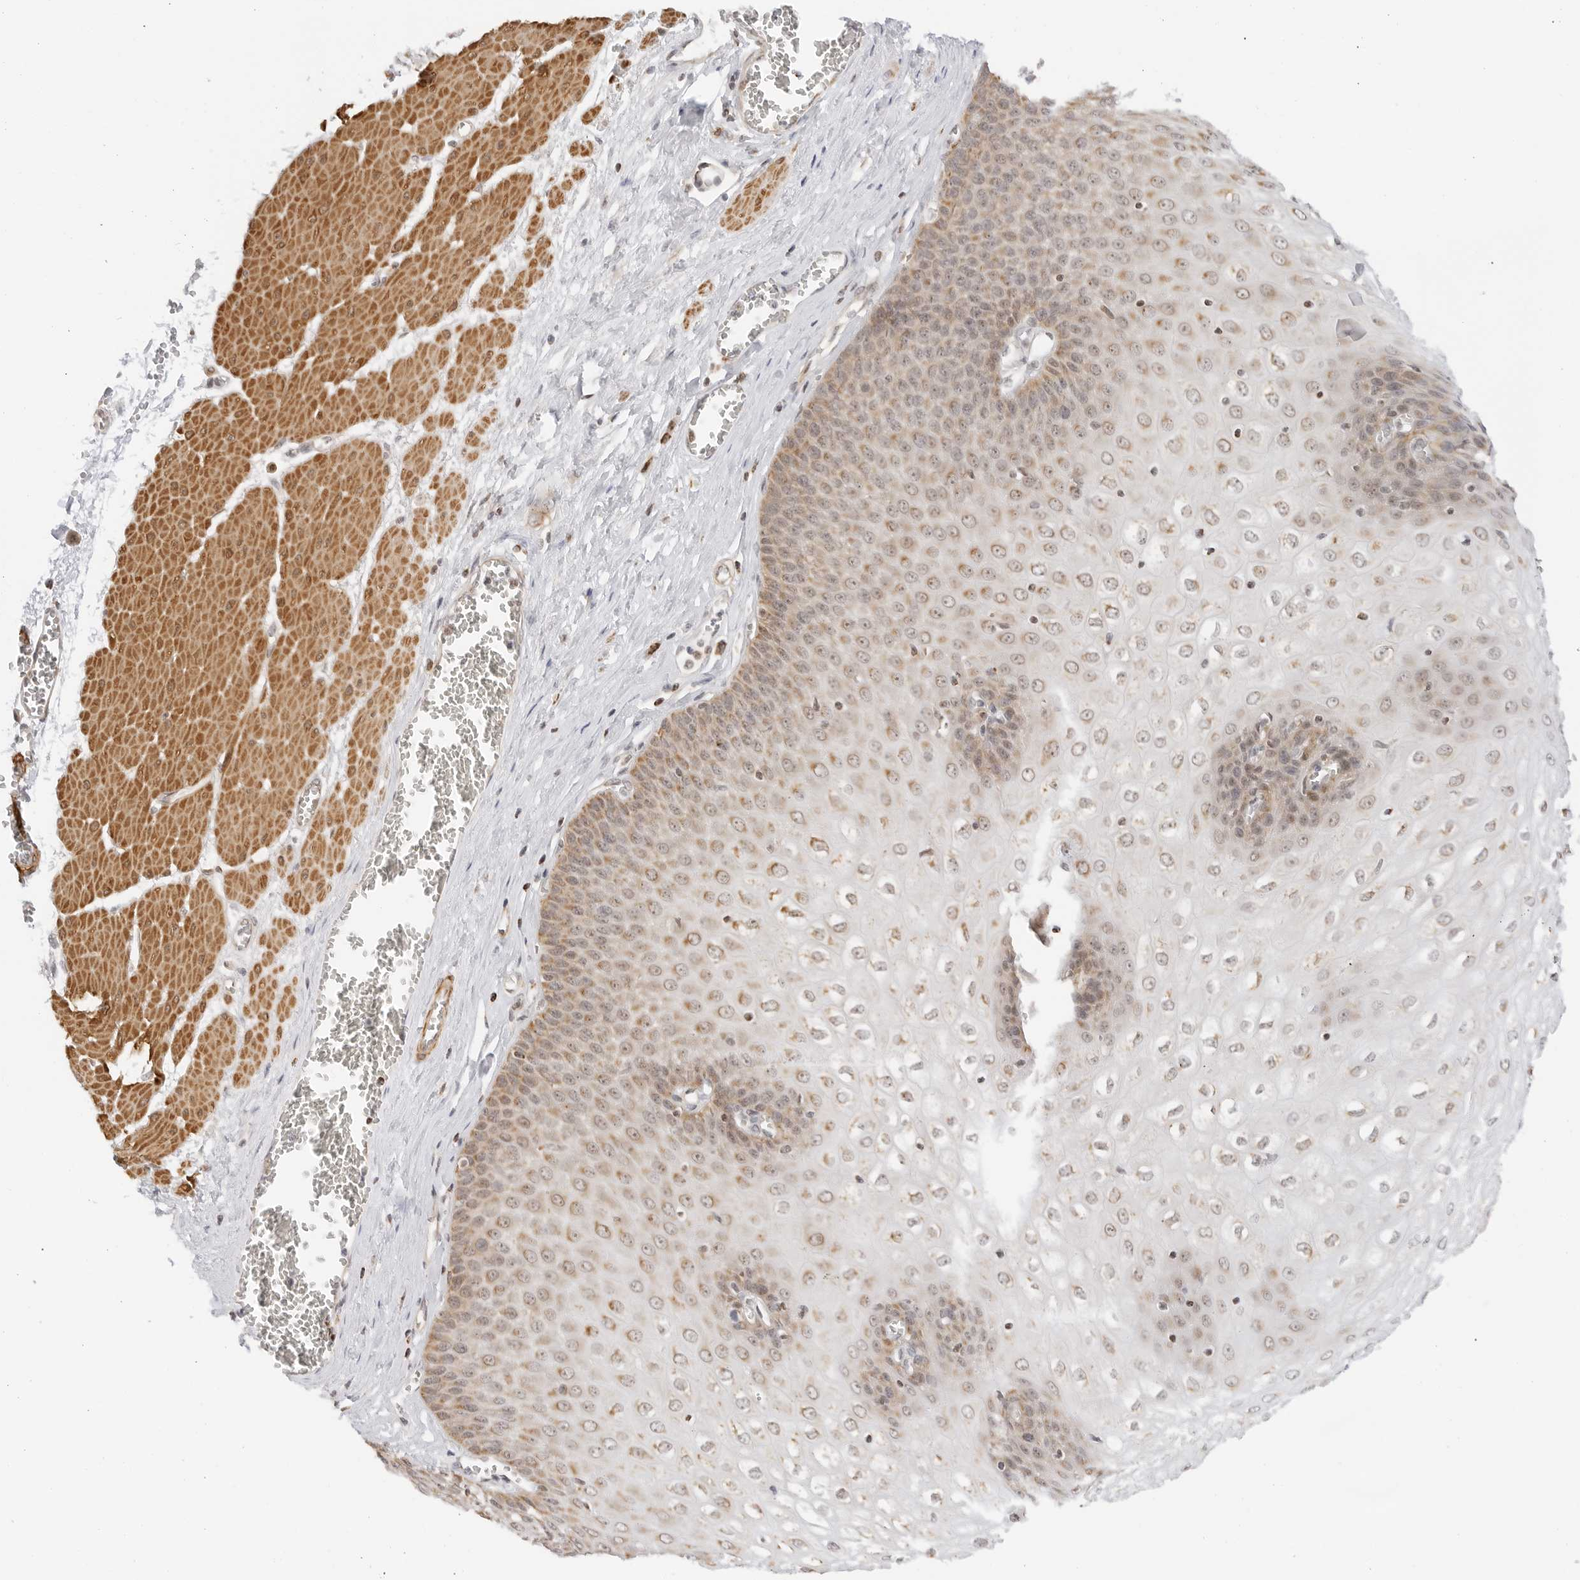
{"staining": {"intensity": "moderate", "quantity": "25%-75%", "location": "cytoplasmic/membranous,nuclear"}, "tissue": "esophagus", "cell_type": "Squamous epithelial cells", "image_type": "normal", "snomed": [{"axis": "morphology", "description": "Normal tissue, NOS"}, {"axis": "topography", "description": "Esophagus"}], "caption": "Moderate cytoplasmic/membranous,nuclear expression for a protein is present in approximately 25%-75% of squamous epithelial cells of benign esophagus using IHC.", "gene": "GORAB", "patient": {"sex": "male", "age": 60}}